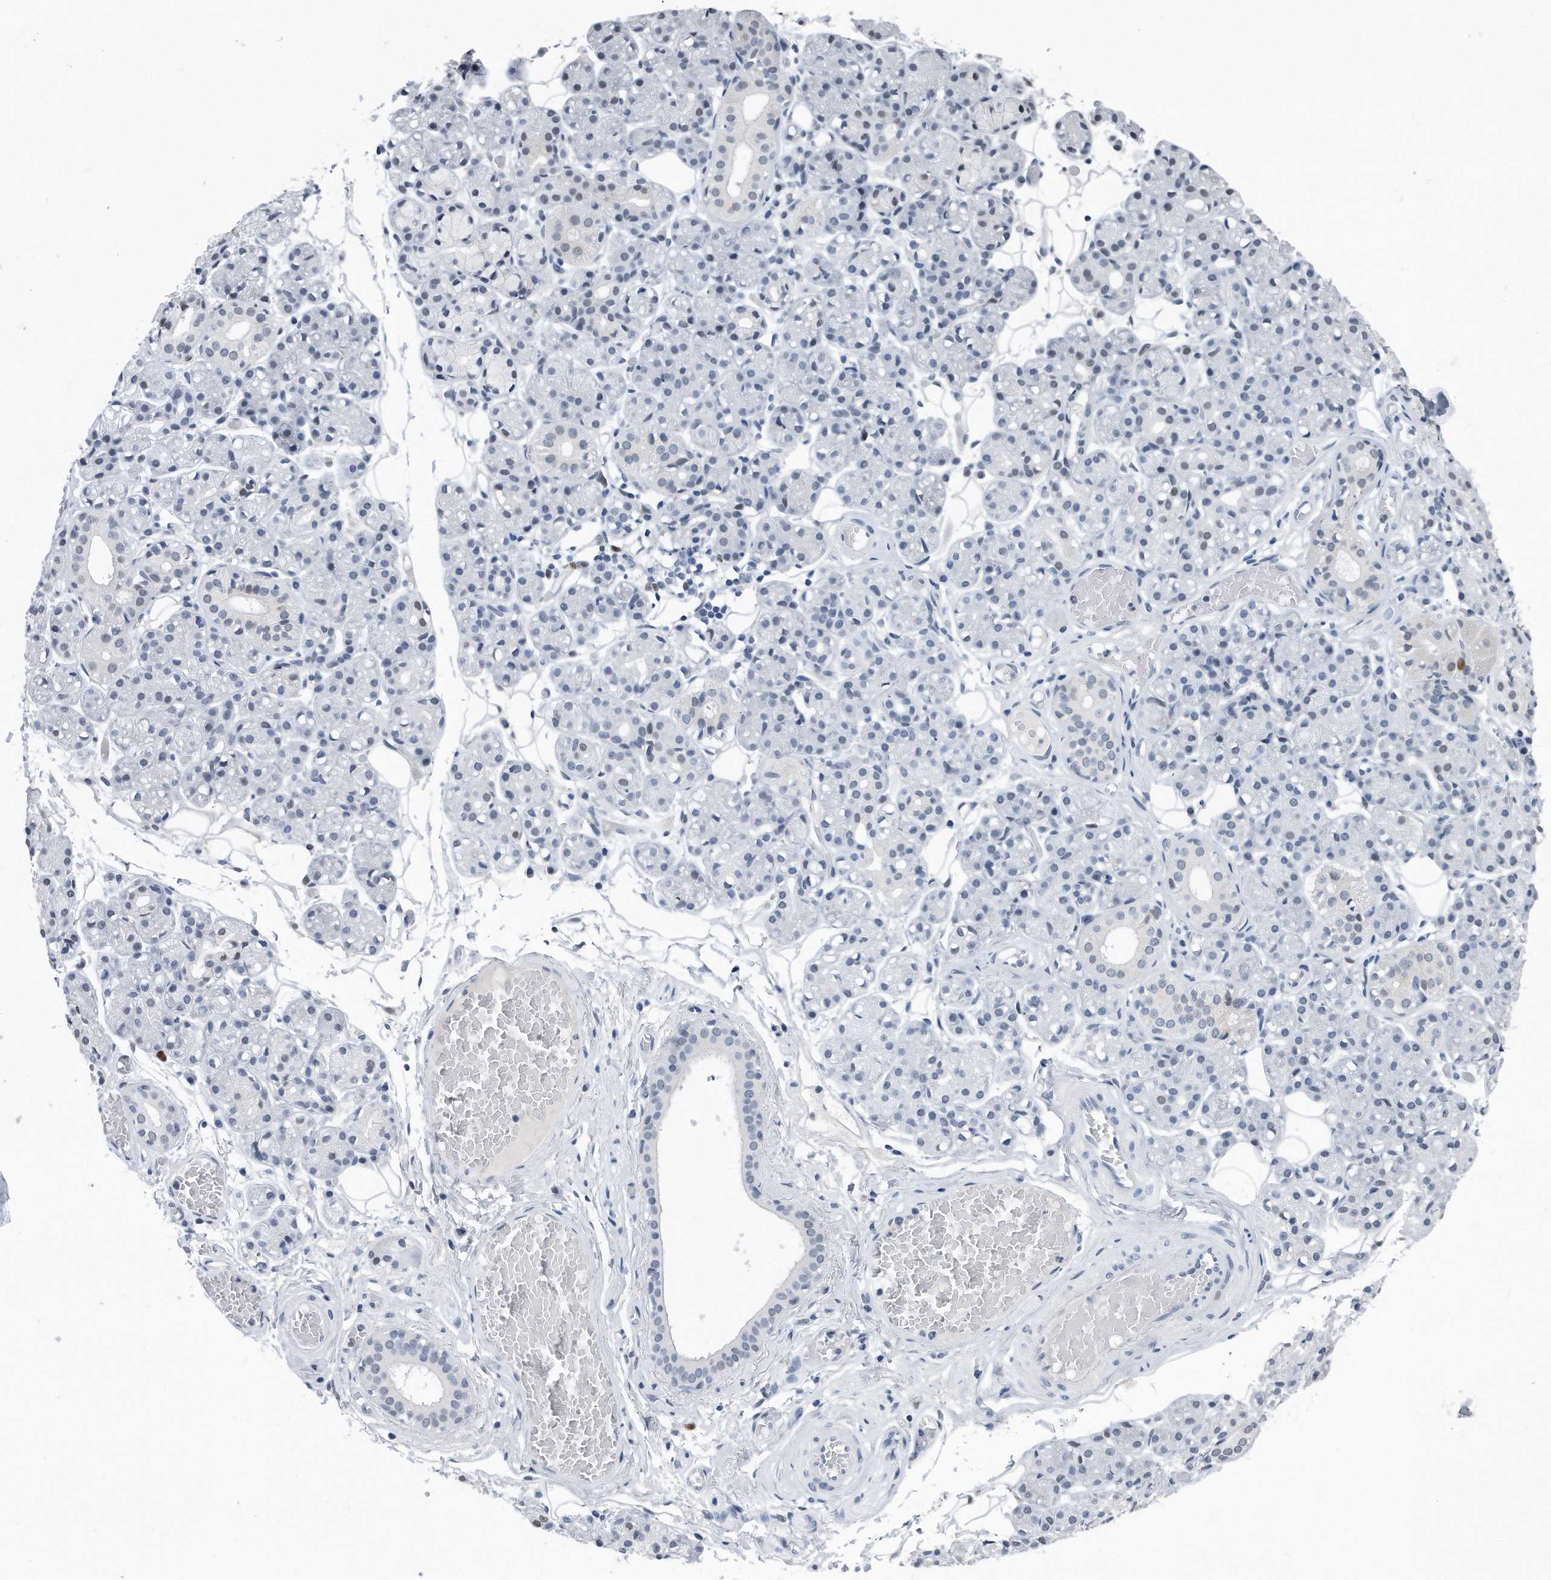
{"staining": {"intensity": "negative", "quantity": "none", "location": "none"}, "tissue": "salivary gland", "cell_type": "Glandular cells", "image_type": "normal", "snomed": [{"axis": "morphology", "description": "Normal tissue, NOS"}, {"axis": "topography", "description": "Salivary gland"}], "caption": "DAB (3,3'-diaminobenzidine) immunohistochemical staining of normal salivary gland displays no significant staining in glandular cells. The staining is performed using DAB (3,3'-diaminobenzidine) brown chromogen with nuclei counter-stained in using hematoxylin.", "gene": "PCNA", "patient": {"sex": "male", "age": 63}}